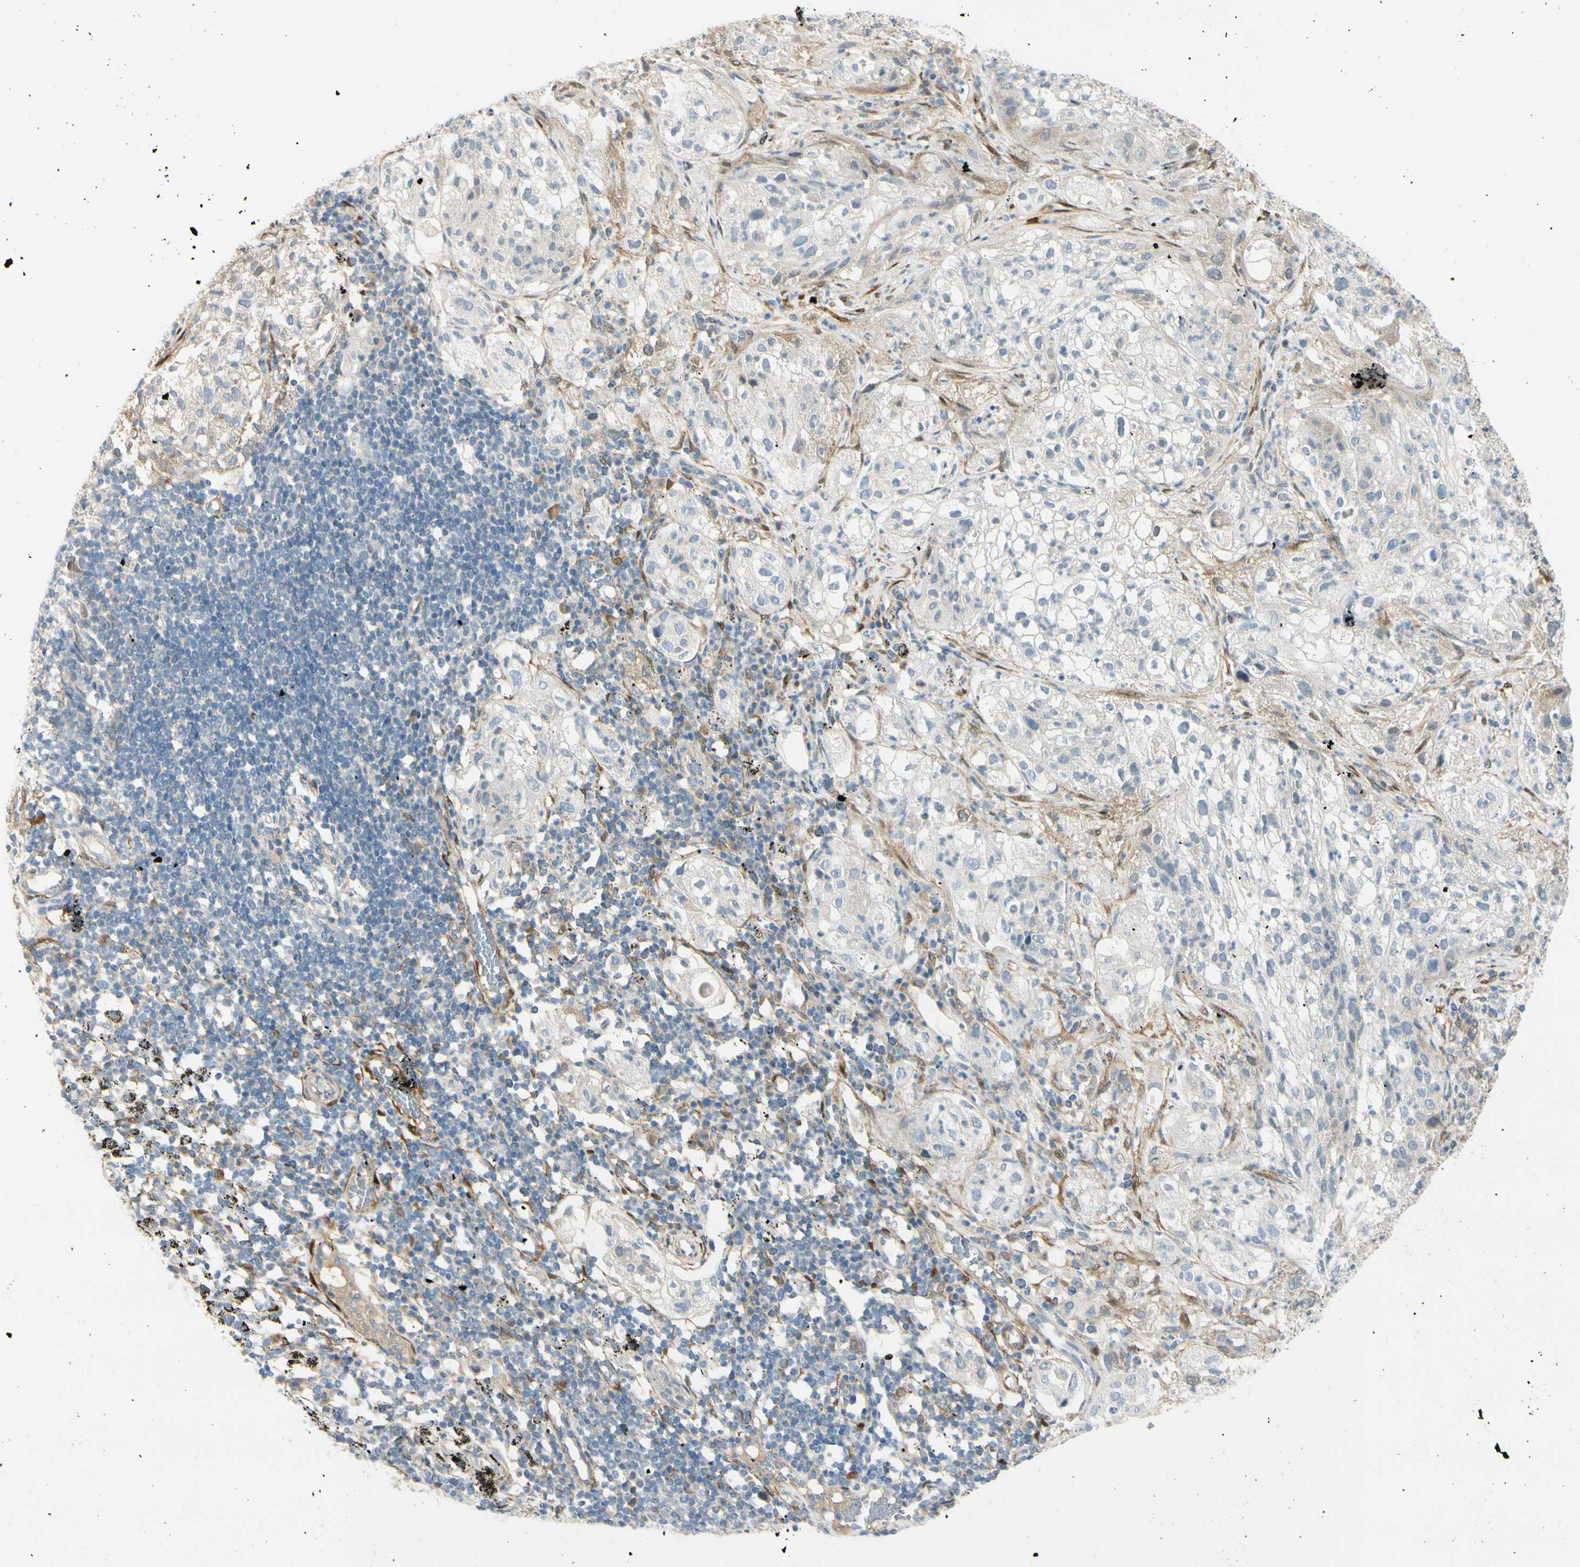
{"staining": {"intensity": "weak", "quantity": "<25%", "location": "cytoplasmic/membranous"}, "tissue": "lung cancer", "cell_type": "Tumor cells", "image_type": "cancer", "snomed": [{"axis": "morphology", "description": "Inflammation, NOS"}, {"axis": "morphology", "description": "Squamous cell carcinoma, NOS"}, {"axis": "topography", "description": "Lymph node"}, {"axis": "topography", "description": "Soft tissue"}, {"axis": "topography", "description": "Lung"}], "caption": "Immunohistochemistry (IHC) histopathology image of neoplastic tissue: squamous cell carcinoma (lung) stained with DAB (3,3'-diaminobenzidine) shows no significant protein expression in tumor cells.", "gene": "FHL2", "patient": {"sex": "male", "age": 66}}